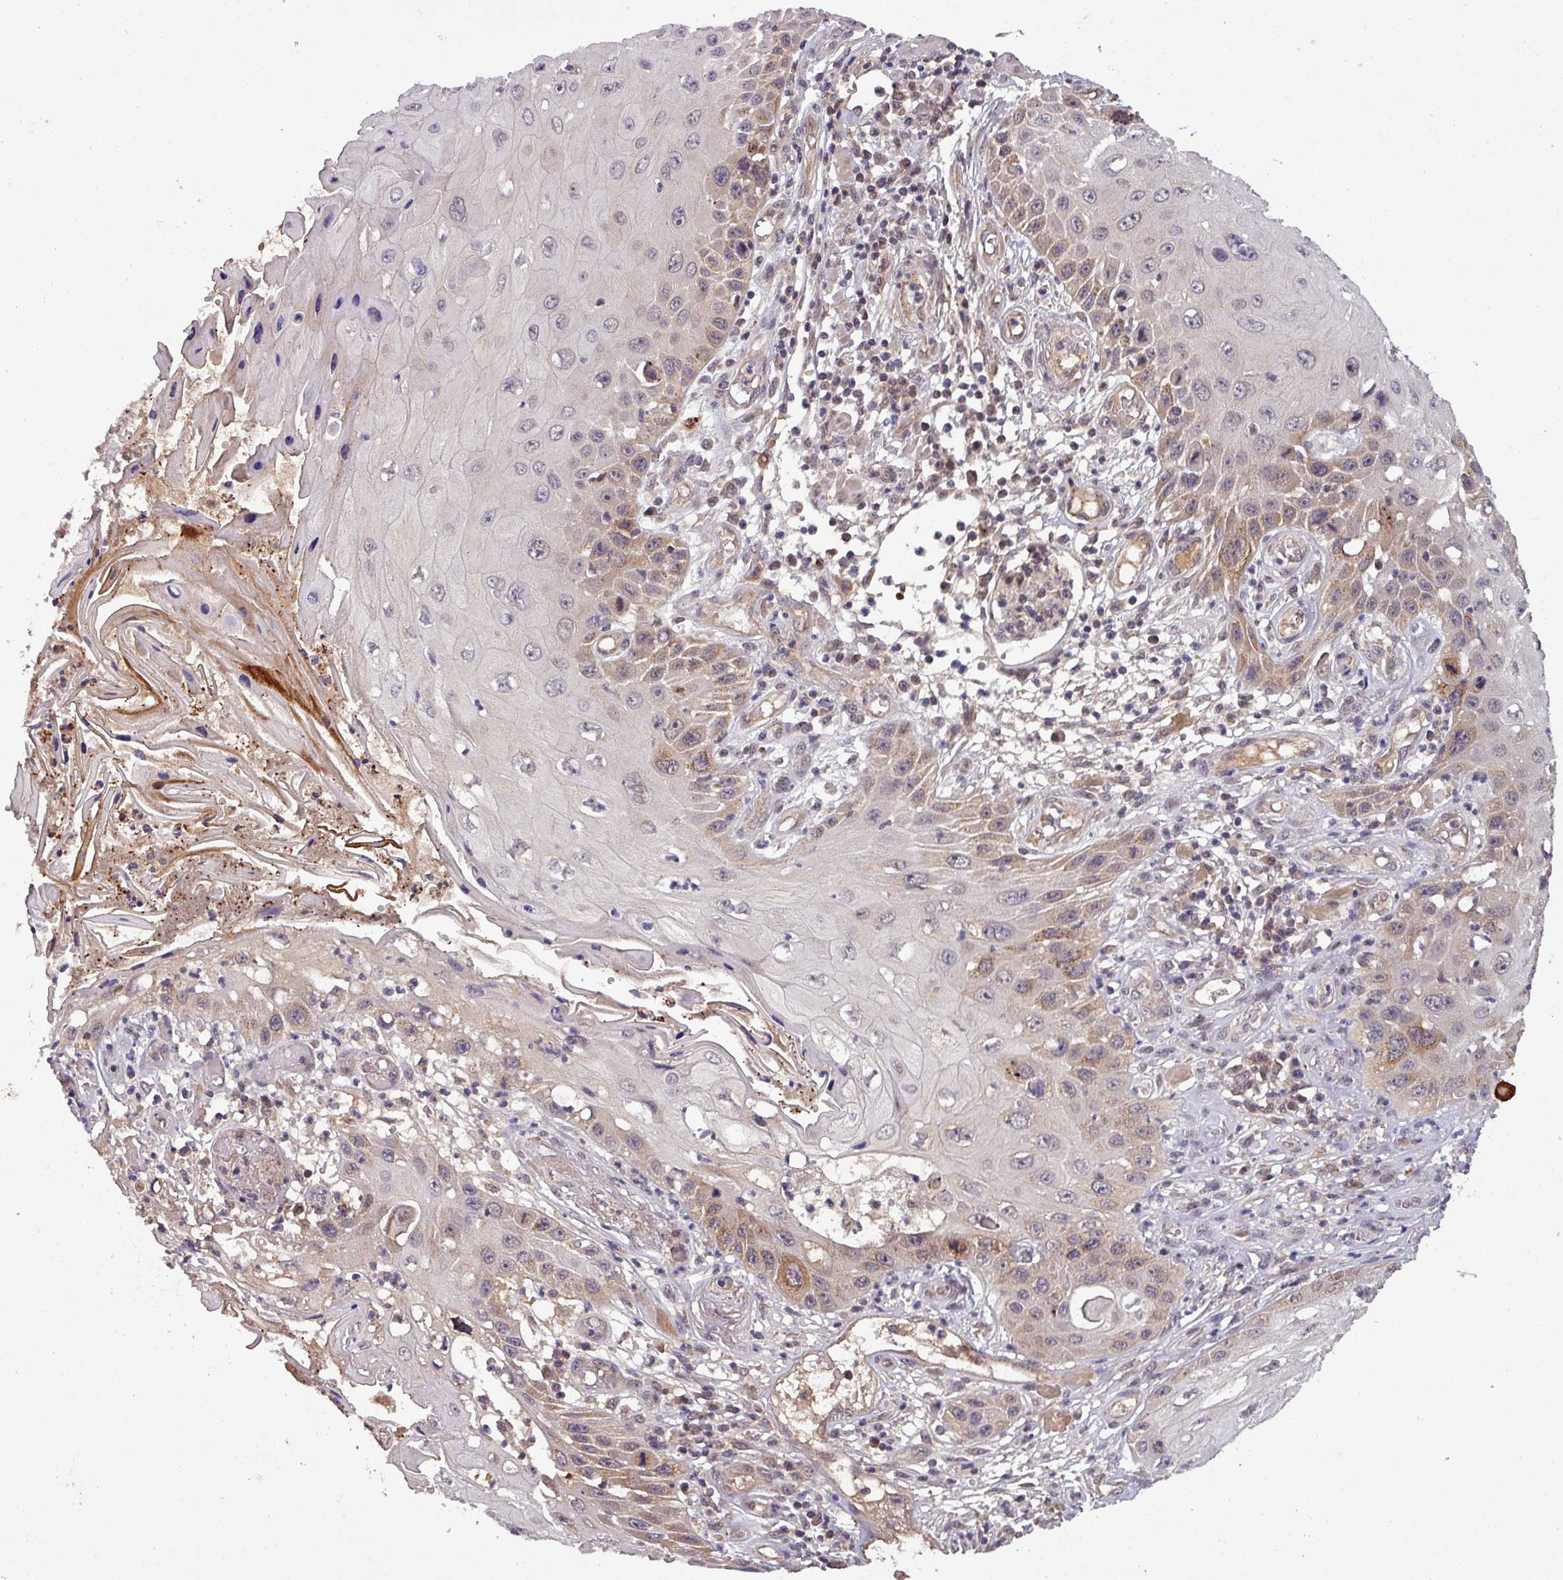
{"staining": {"intensity": "moderate", "quantity": "<25%", "location": "cytoplasmic/membranous"}, "tissue": "skin cancer", "cell_type": "Tumor cells", "image_type": "cancer", "snomed": [{"axis": "morphology", "description": "Squamous cell carcinoma, NOS"}, {"axis": "topography", "description": "Skin"}, {"axis": "topography", "description": "Vulva"}], "caption": "Protein staining of skin cancer tissue displays moderate cytoplasmic/membranous positivity in about <25% of tumor cells.", "gene": "PUS1", "patient": {"sex": "female", "age": 44}}